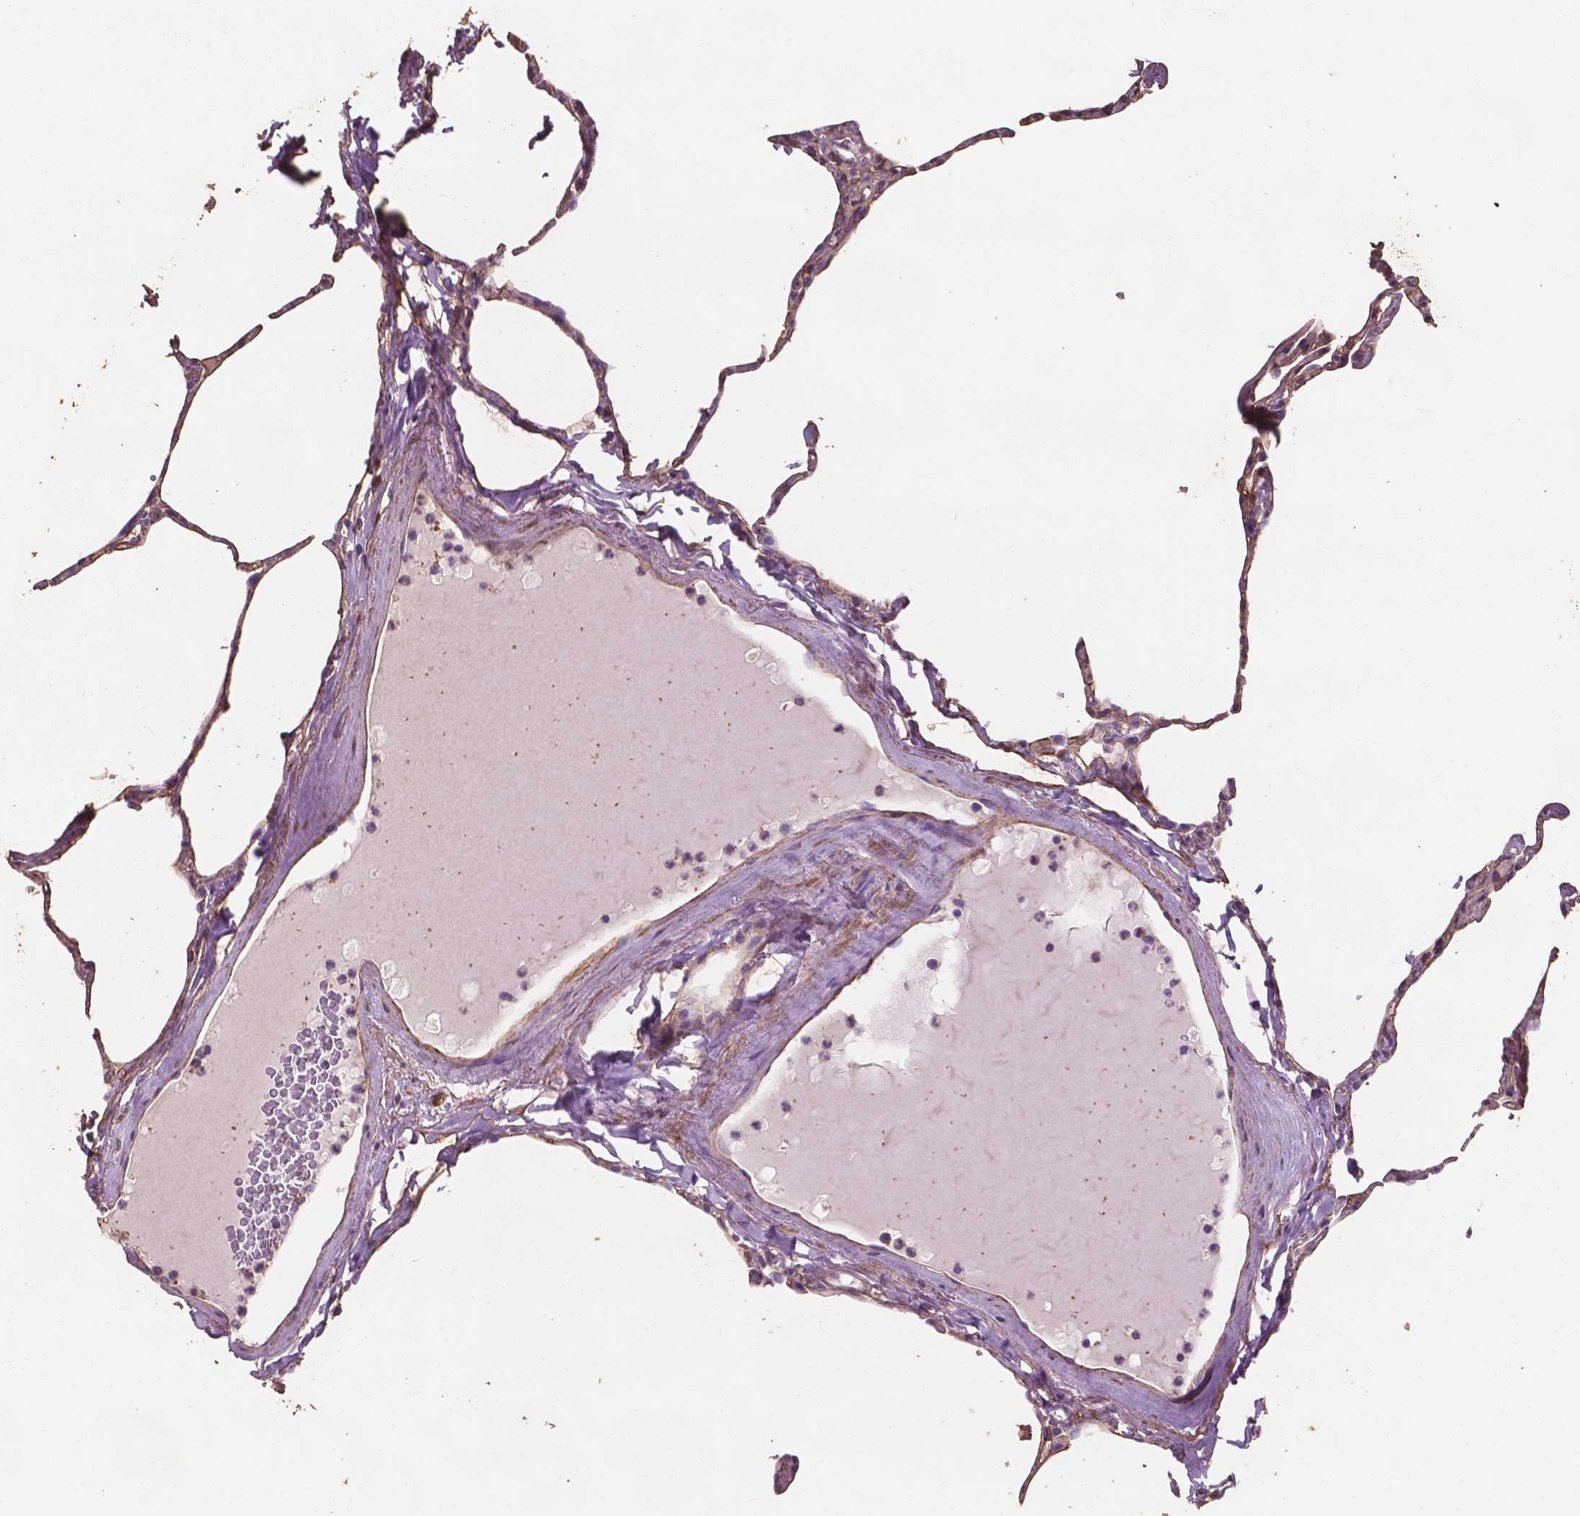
{"staining": {"intensity": "moderate", "quantity": "25%-75%", "location": "cytoplasmic/membranous"}, "tissue": "lung", "cell_type": "Alveolar cells", "image_type": "normal", "snomed": [{"axis": "morphology", "description": "Normal tissue, NOS"}, {"axis": "topography", "description": "Lung"}], "caption": "This photomicrograph displays immunohistochemistry (IHC) staining of unremarkable human lung, with medium moderate cytoplasmic/membranous staining in about 25%-75% of alveolar cells.", "gene": "COMMD4", "patient": {"sex": "male", "age": 65}}